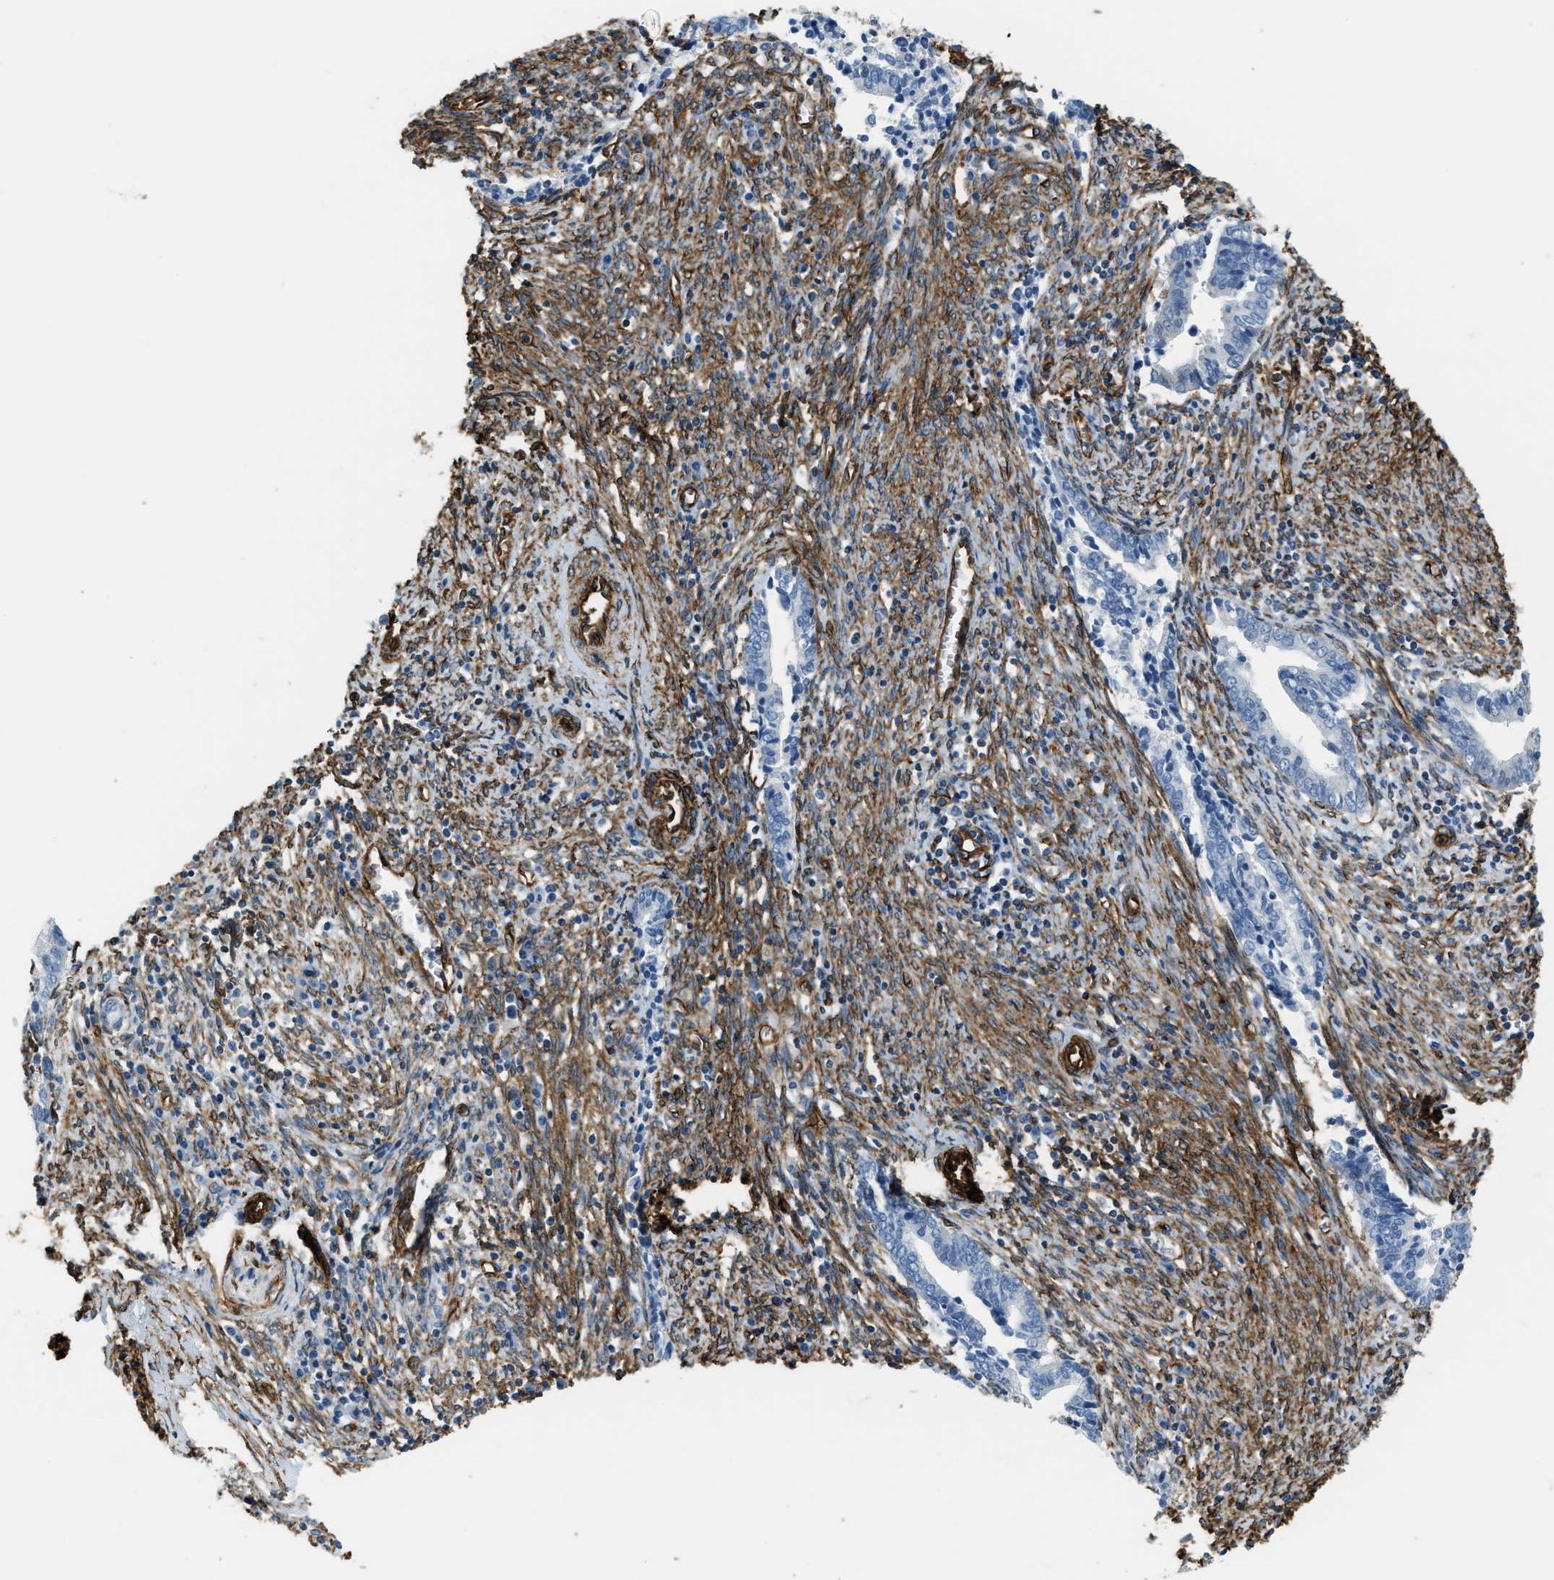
{"staining": {"intensity": "negative", "quantity": "none", "location": "none"}, "tissue": "cervical cancer", "cell_type": "Tumor cells", "image_type": "cancer", "snomed": [{"axis": "morphology", "description": "Adenocarcinoma, NOS"}, {"axis": "topography", "description": "Cervix"}], "caption": "Protein analysis of cervical cancer displays no significant staining in tumor cells.", "gene": "TMEM43", "patient": {"sex": "female", "age": 44}}